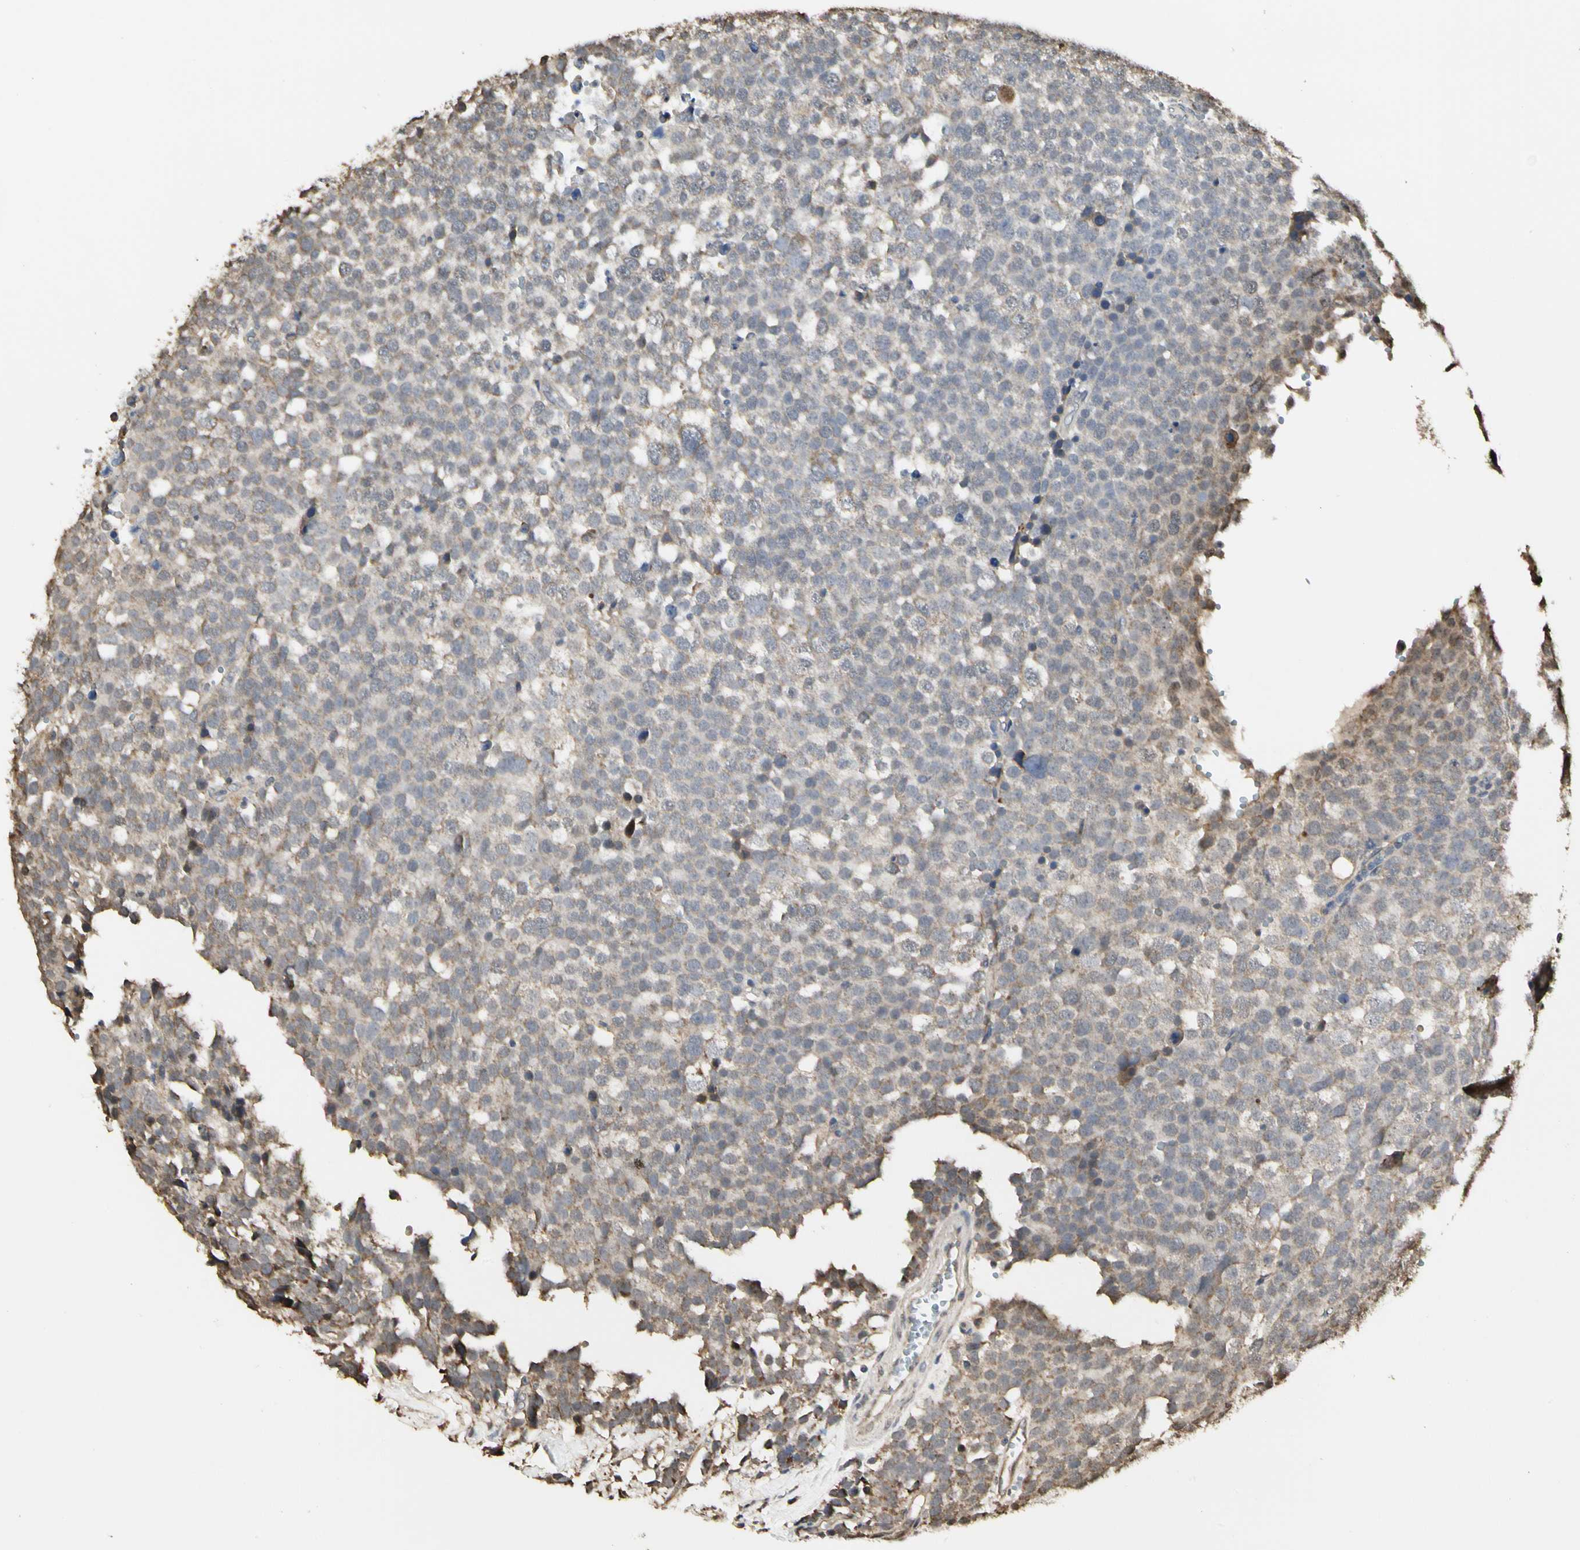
{"staining": {"intensity": "weak", "quantity": ">75%", "location": "cytoplasmic/membranous"}, "tissue": "testis cancer", "cell_type": "Tumor cells", "image_type": "cancer", "snomed": [{"axis": "morphology", "description": "Seminoma, NOS"}, {"axis": "topography", "description": "Testis"}], "caption": "Approximately >75% of tumor cells in human seminoma (testis) show weak cytoplasmic/membranous protein expression as visualized by brown immunohistochemical staining.", "gene": "TAOK1", "patient": {"sex": "male", "age": 71}}